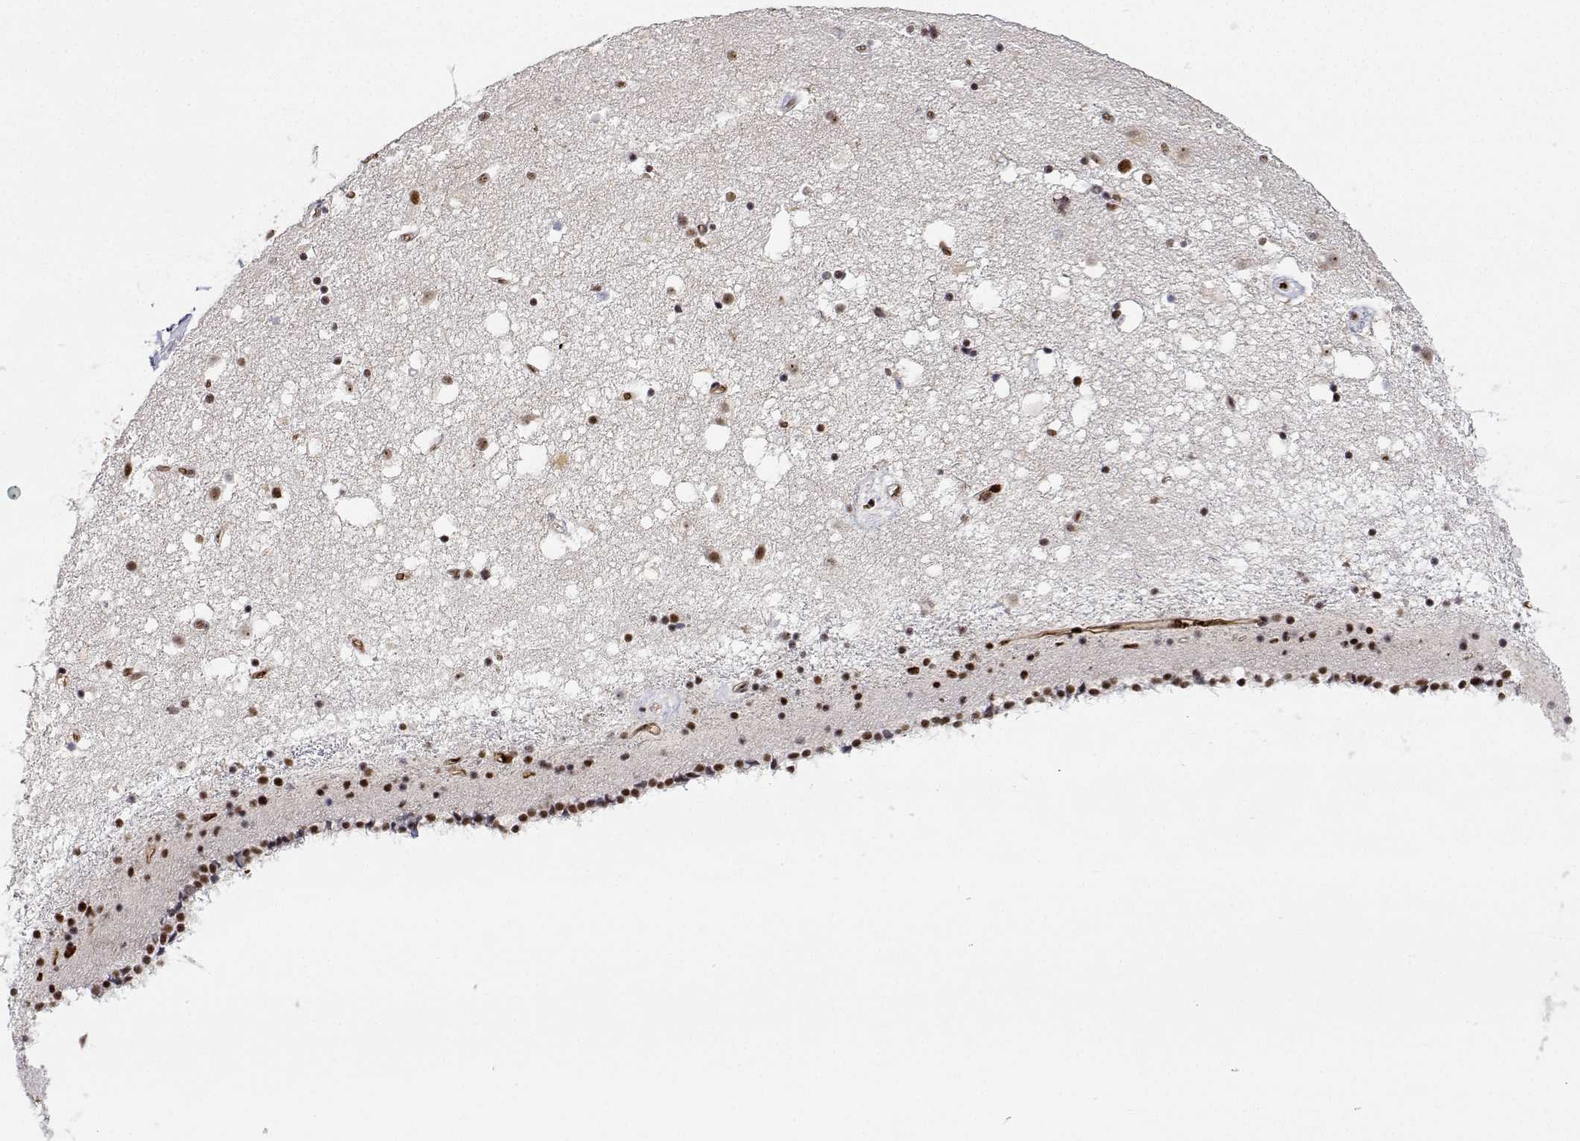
{"staining": {"intensity": "moderate", "quantity": "25%-75%", "location": "nuclear"}, "tissue": "caudate", "cell_type": "Glial cells", "image_type": "normal", "snomed": [{"axis": "morphology", "description": "Normal tissue, NOS"}, {"axis": "topography", "description": "Lateral ventricle wall"}], "caption": "Glial cells display medium levels of moderate nuclear staining in approximately 25%-75% of cells in normal caudate.", "gene": "ADAR", "patient": {"sex": "female", "age": 71}}